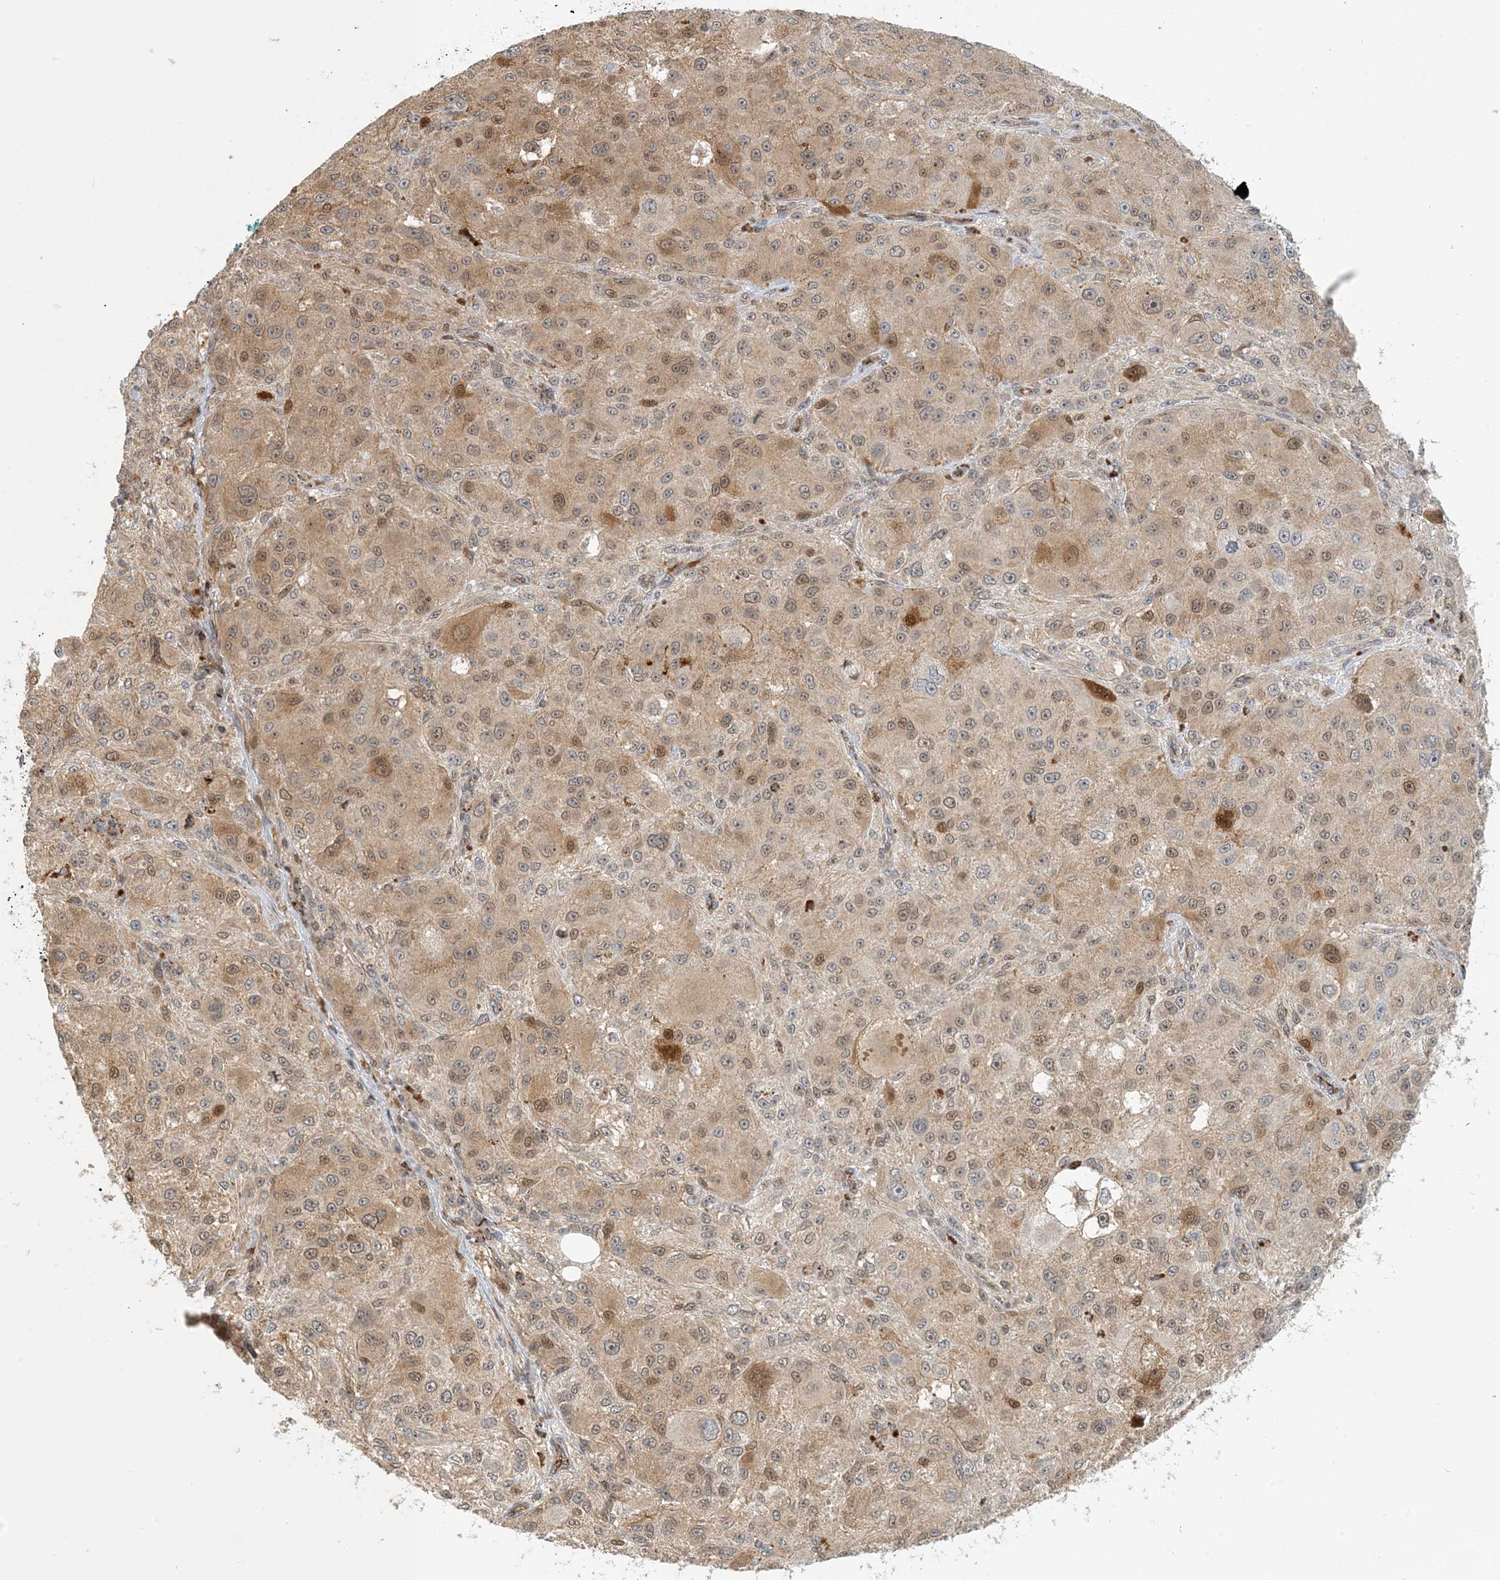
{"staining": {"intensity": "weak", "quantity": ">75%", "location": "cytoplasmic/membranous,nuclear"}, "tissue": "melanoma", "cell_type": "Tumor cells", "image_type": "cancer", "snomed": [{"axis": "morphology", "description": "Necrosis, NOS"}, {"axis": "morphology", "description": "Malignant melanoma, NOS"}, {"axis": "topography", "description": "Skin"}], "caption": "A brown stain highlights weak cytoplasmic/membranous and nuclear expression of a protein in melanoma tumor cells.", "gene": "MAPKBP1", "patient": {"sex": "female", "age": 87}}